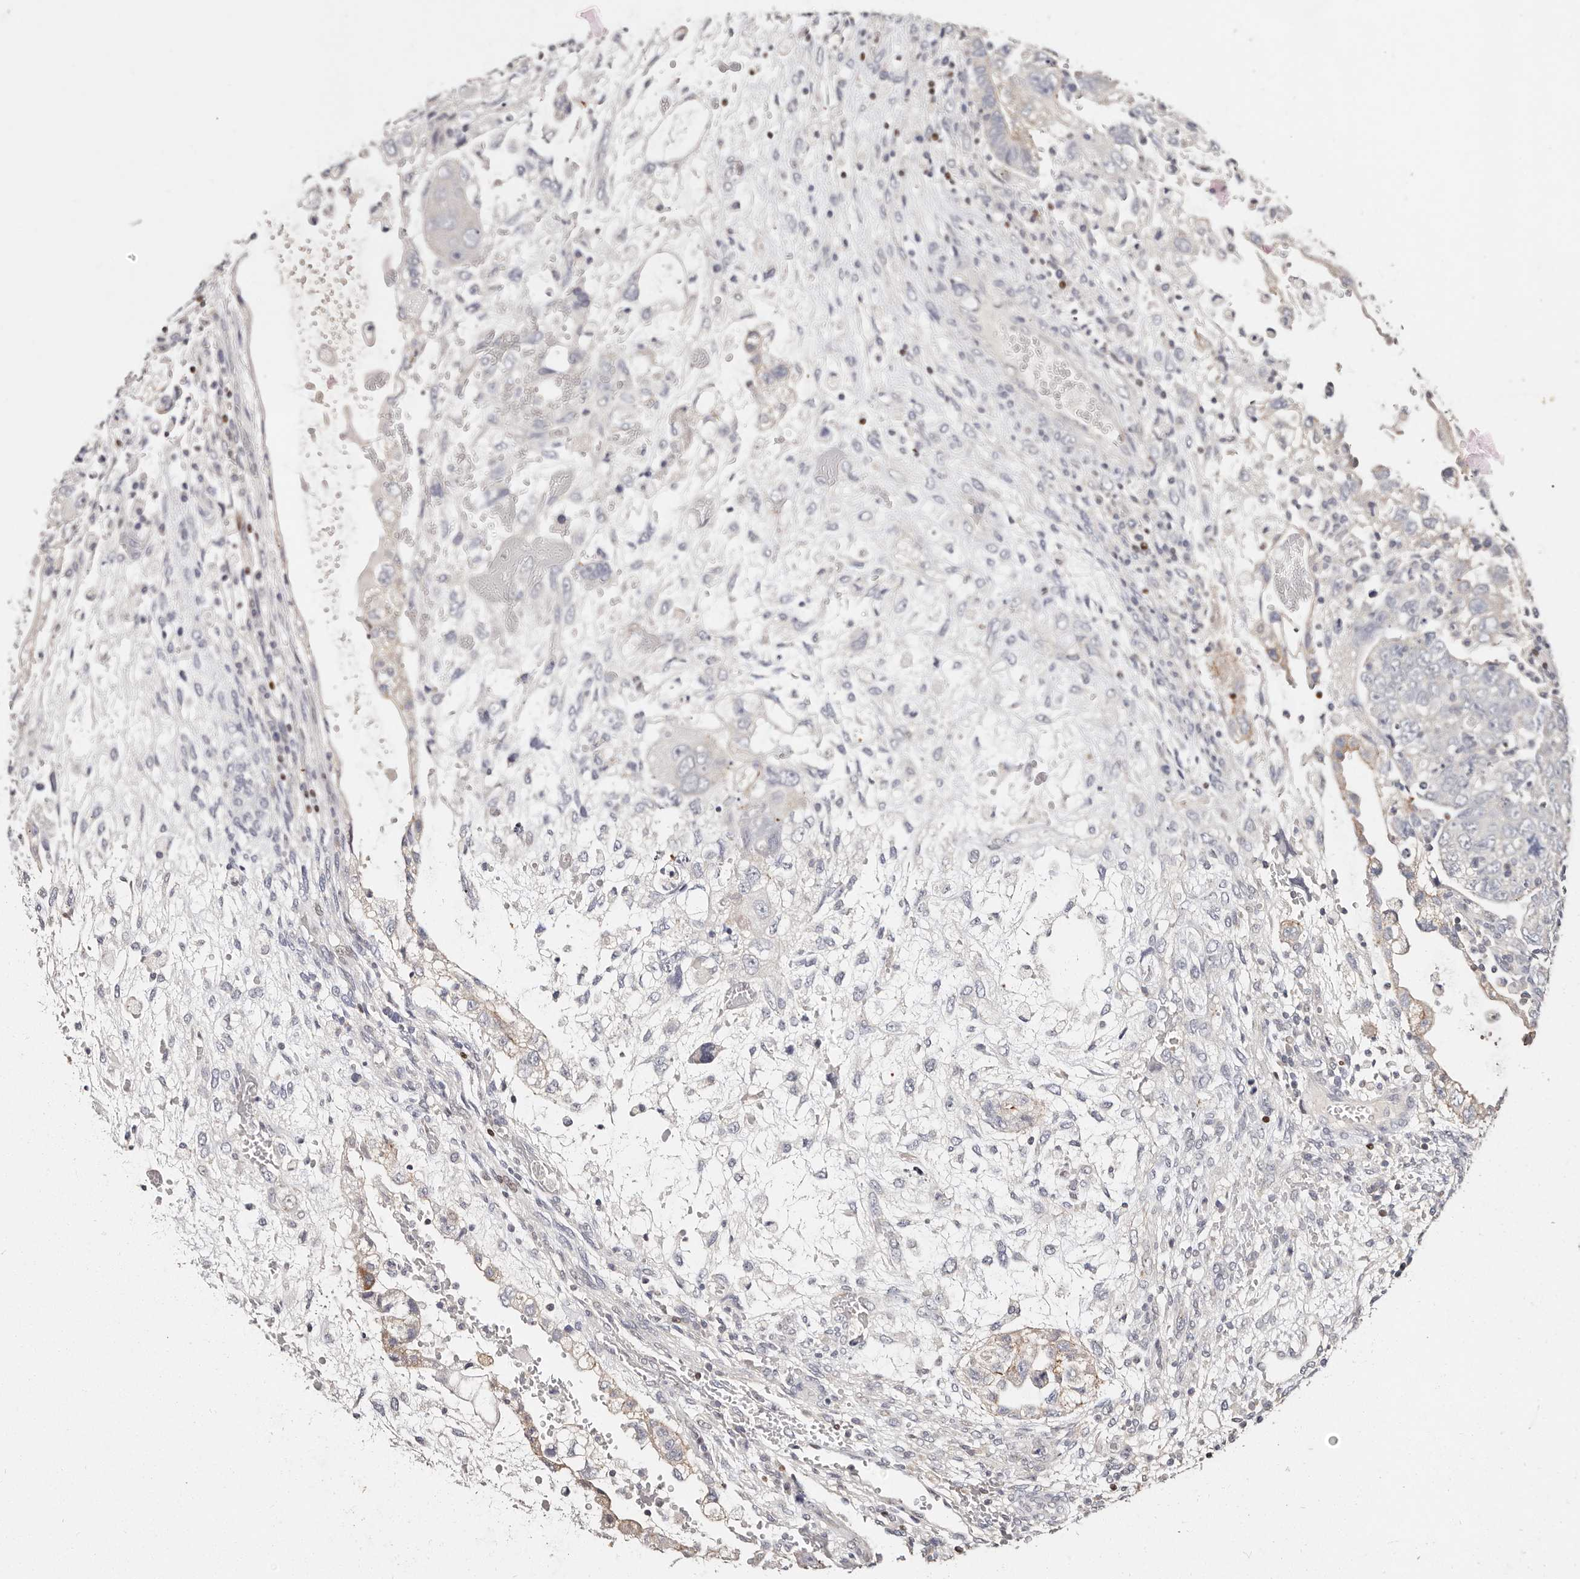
{"staining": {"intensity": "negative", "quantity": "none", "location": "none"}, "tissue": "testis cancer", "cell_type": "Tumor cells", "image_type": "cancer", "snomed": [{"axis": "morphology", "description": "Carcinoma, Embryonal, NOS"}, {"axis": "topography", "description": "Testis"}], "caption": "The histopathology image shows no significant positivity in tumor cells of testis cancer.", "gene": "IQGAP3", "patient": {"sex": "male", "age": 36}}